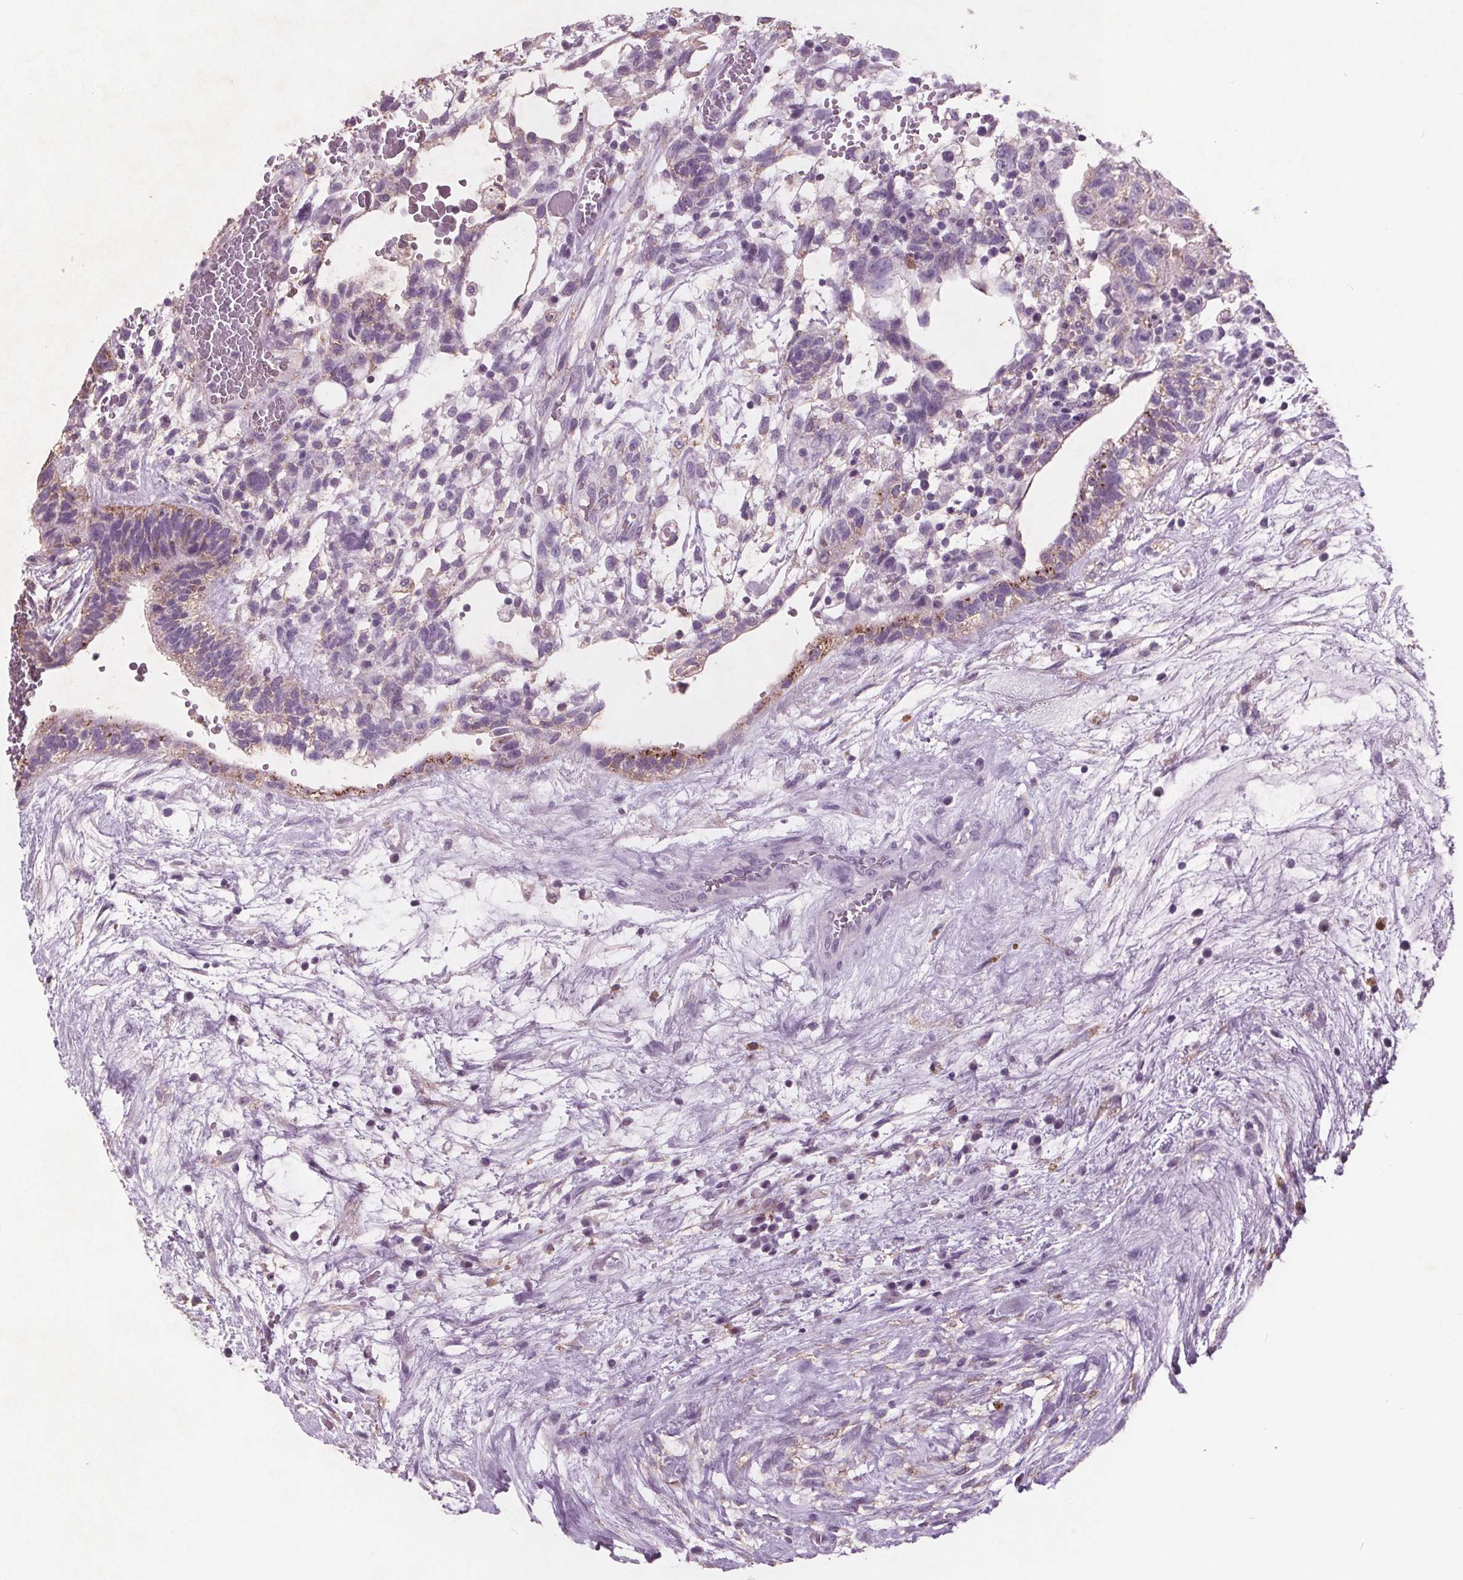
{"staining": {"intensity": "moderate", "quantity": "<25%", "location": "cytoplasmic/membranous"}, "tissue": "testis cancer", "cell_type": "Tumor cells", "image_type": "cancer", "snomed": [{"axis": "morphology", "description": "Normal tissue, NOS"}, {"axis": "morphology", "description": "Carcinoma, Embryonal, NOS"}, {"axis": "topography", "description": "Testis"}], "caption": "Tumor cells exhibit low levels of moderate cytoplasmic/membranous expression in about <25% of cells in testis cancer (embryonal carcinoma).", "gene": "PTPN14", "patient": {"sex": "male", "age": 32}}